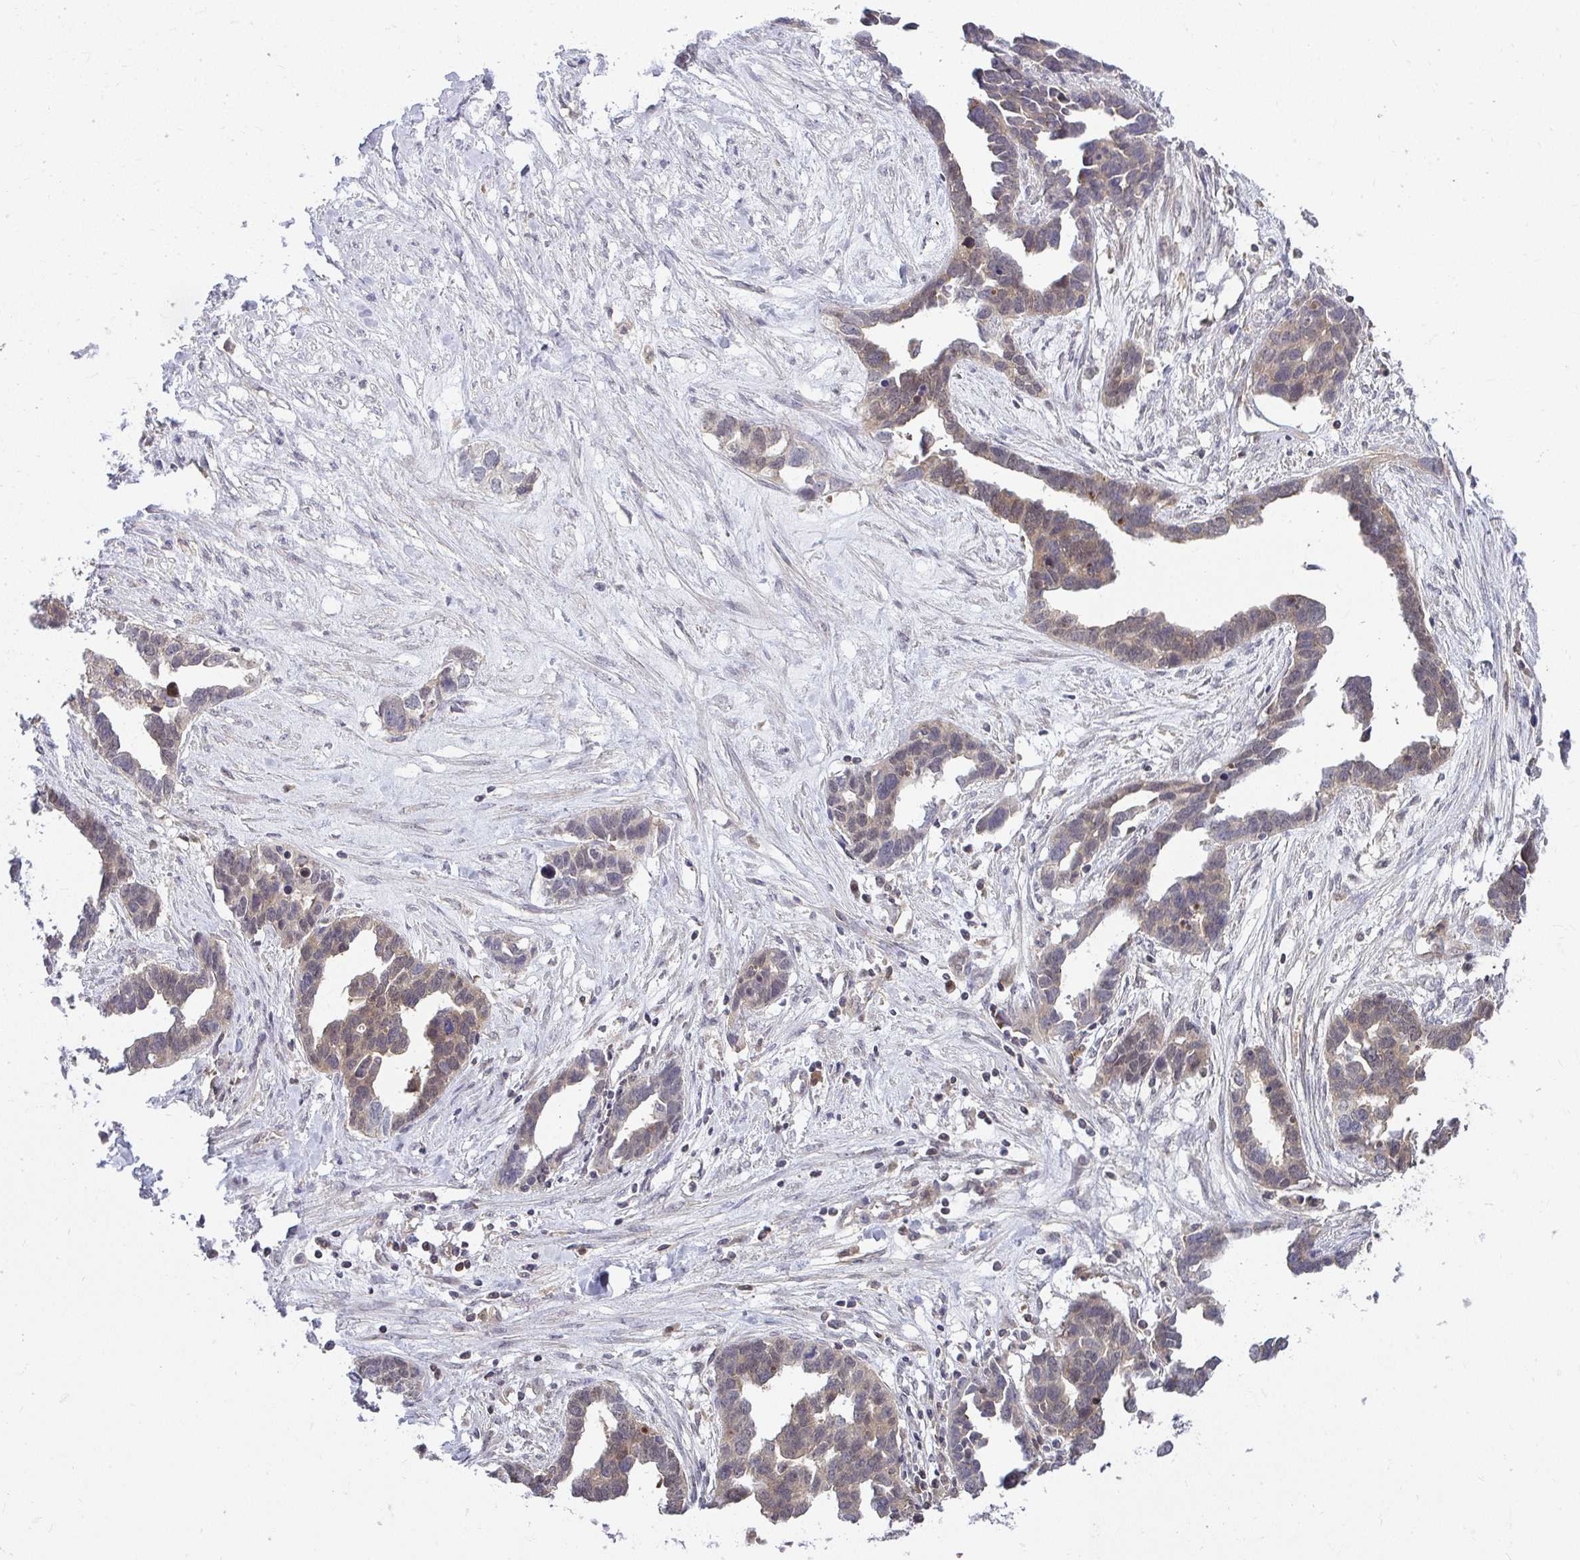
{"staining": {"intensity": "weak", "quantity": ">75%", "location": "cytoplasmic/membranous"}, "tissue": "ovarian cancer", "cell_type": "Tumor cells", "image_type": "cancer", "snomed": [{"axis": "morphology", "description": "Cystadenocarcinoma, serous, NOS"}, {"axis": "topography", "description": "Ovary"}], "caption": "Human ovarian serous cystadenocarcinoma stained with a brown dye reveals weak cytoplasmic/membranous positive expression in approximately >75% of tumor cells.", "gene": "HDHD2", "patient": {"sex": "female", "age": 54}}